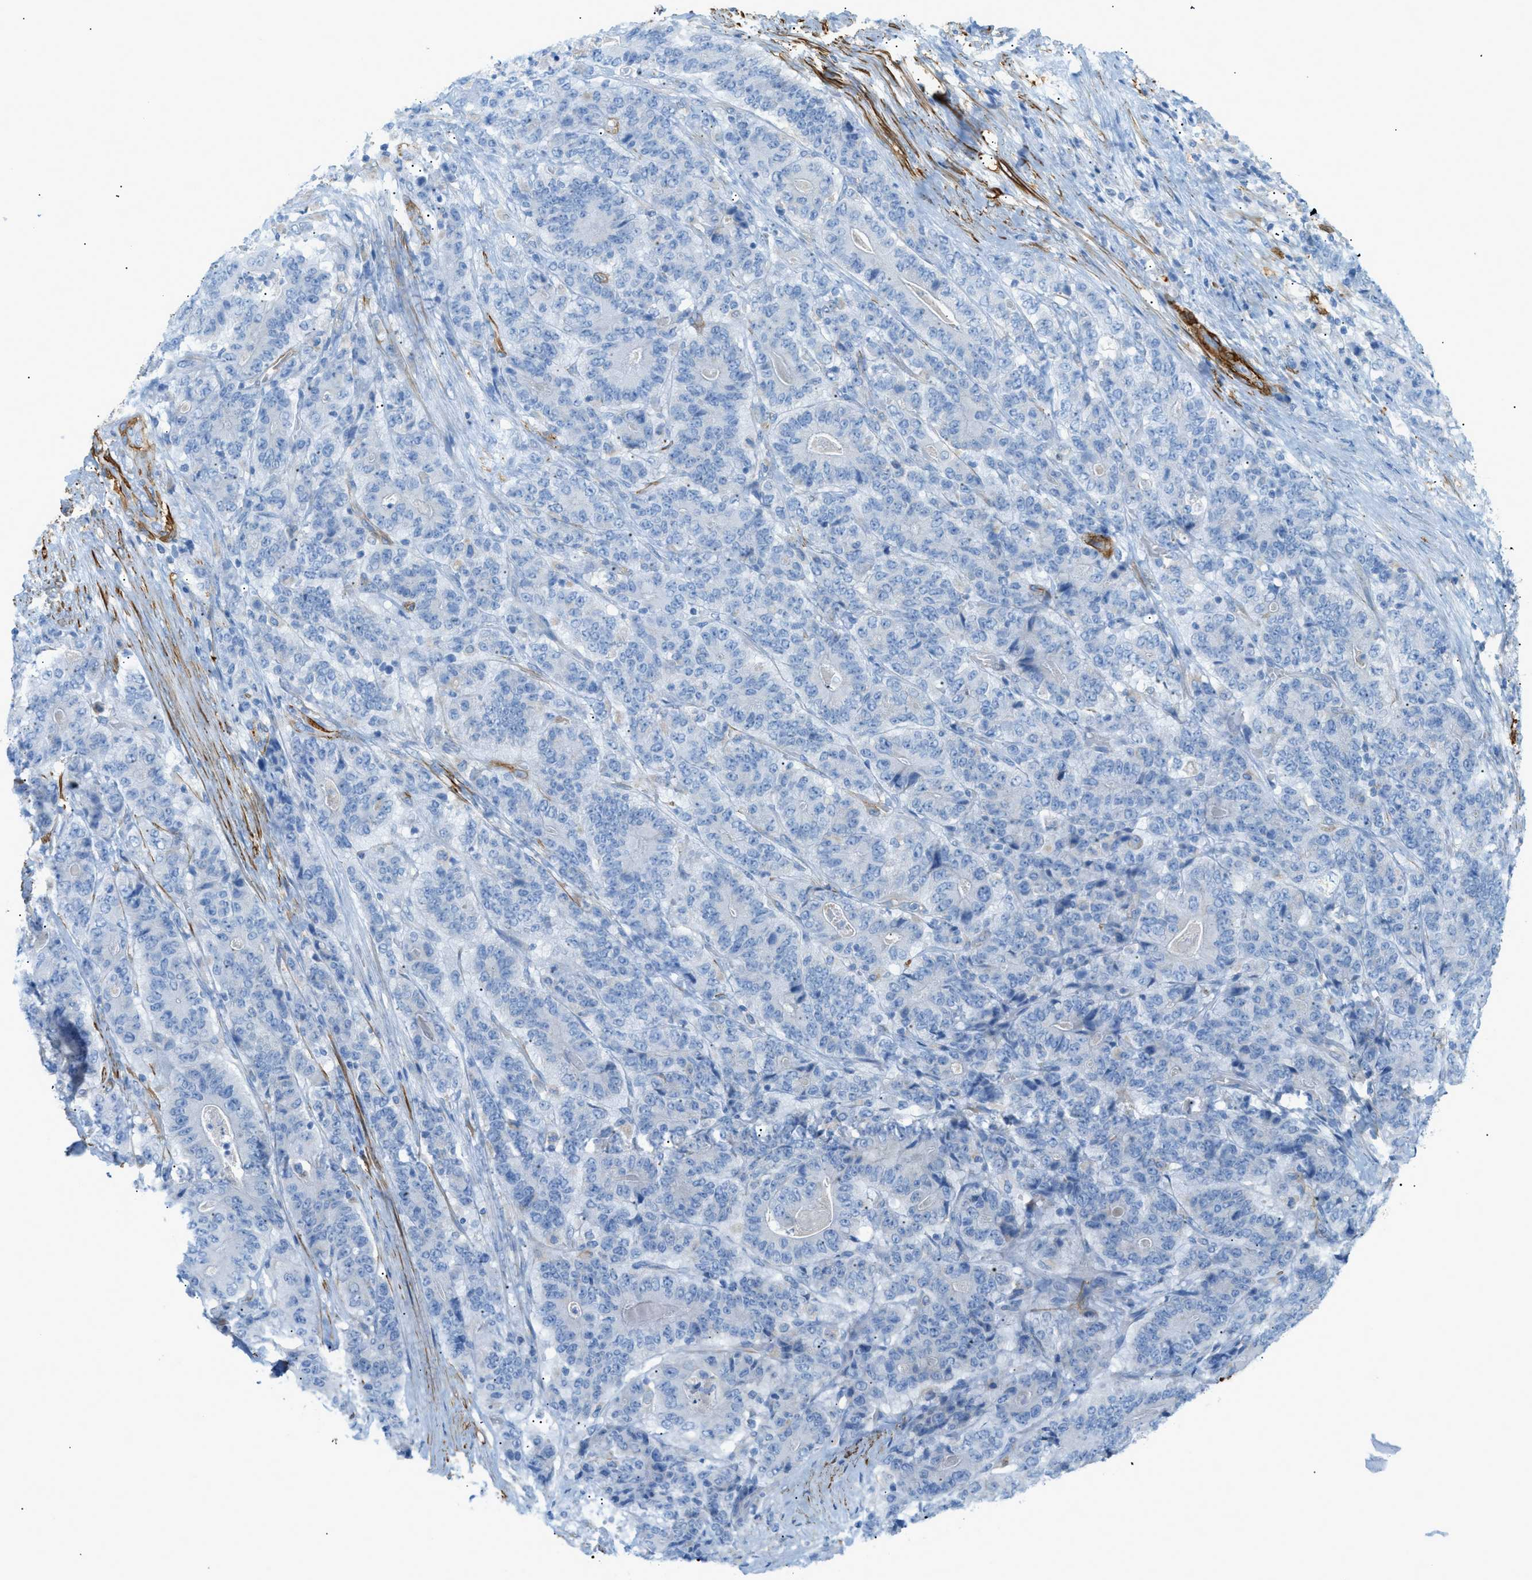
{"staining": {"intensity": "negative", "quantity": "none", "location": "none"}, "tissue": "stomach cancer", "cell_type": "Tumor cells", "image_type": "cancer", "snomed": [{"axis": "morphology", "description": "Adenocarcinoma, NOS"}, {"axis": "topography", "description": "Stomach"}], "caption": "This is an immunohistochemistry (IHC) micrograph of stomach adenocarcinoma. There is no staining in tumor cells.", "gene": "MYH11", "patient": {"sex": "female", "age": 73}}